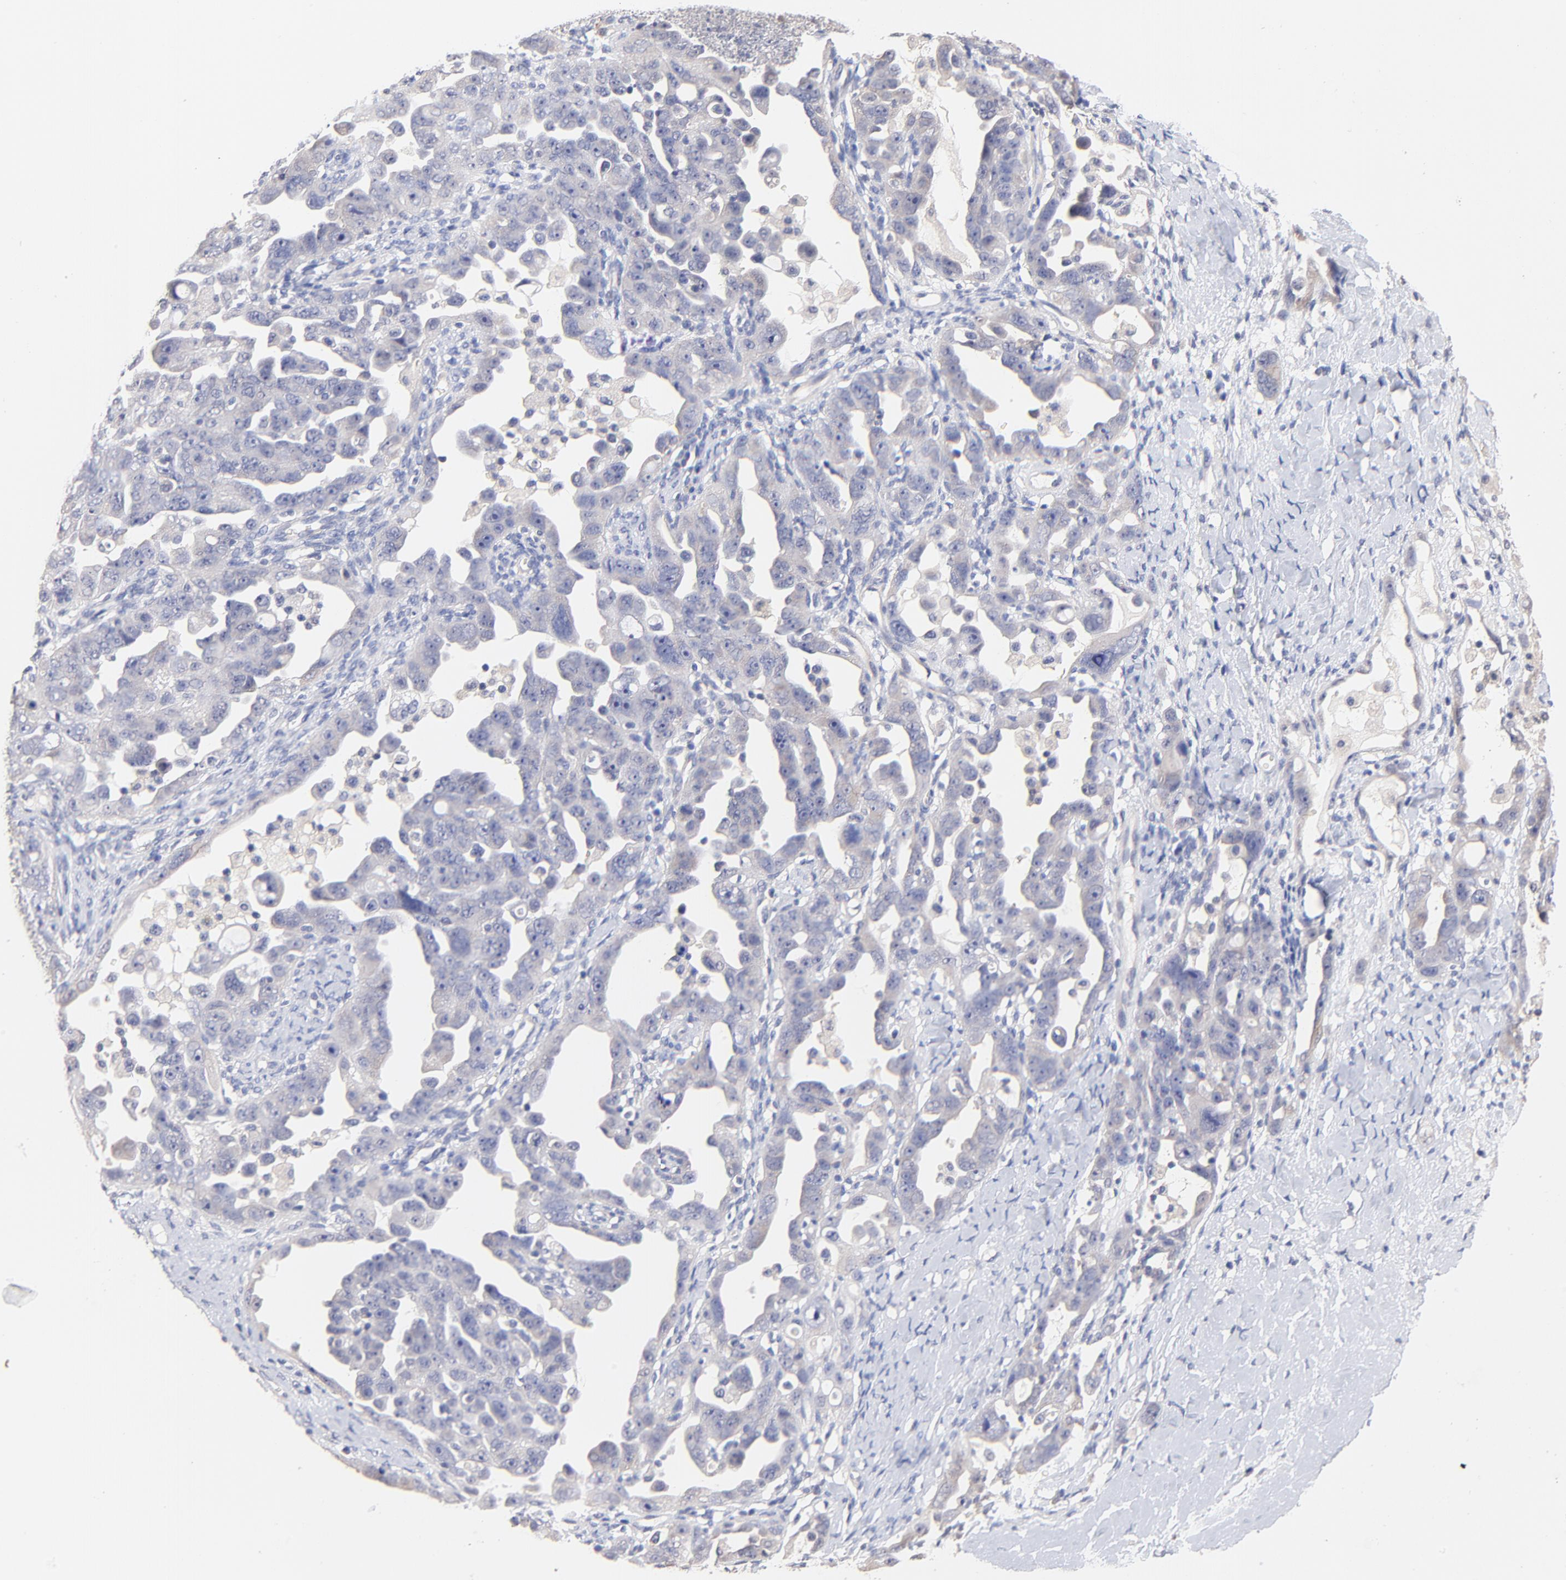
{"staining": {"intensity": "negative", "quantity": "none", "location": "none"}, "tissue": "ovarian cancer", "cell_type": "Tumor cells", "image_type": "cancer", "snomed": [{"axis": "morphology", "description": "Cystadenocarcinoma, serous, NOS"}, {"axis": "topography", "description": "Ovary"}], "caption": "The histopathology image reveals no significant staining in tumor cells of ovarian cancer (serous cystadenocarcinoma). Nuclei are stained in blue.", "gene": "RIBC2", "patient": {"sex": "female", "age": 66}}